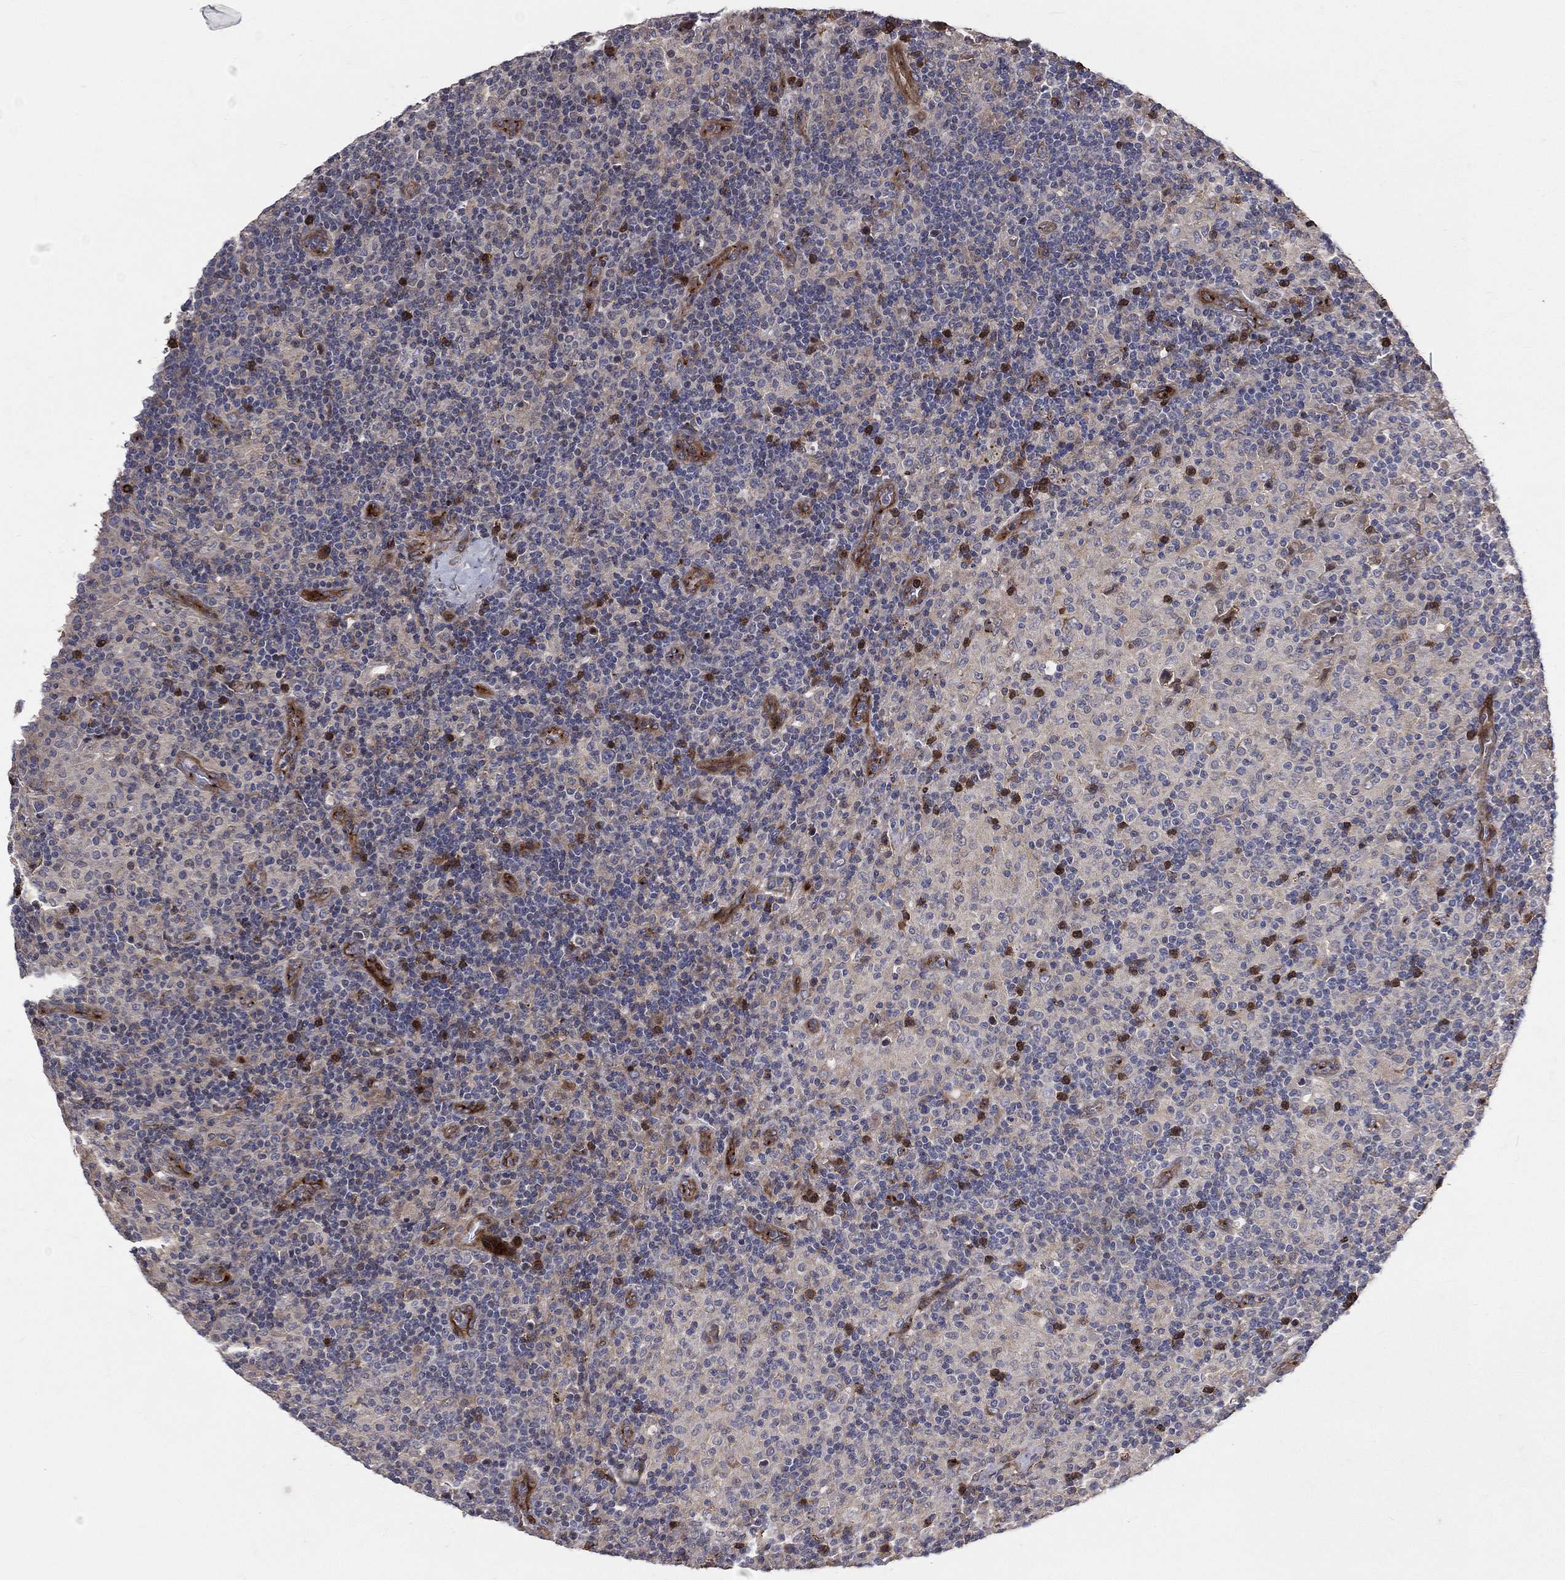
{"staining": {"intensity": "negative", "quantity": "none", "location": "none"}, "tissue": "lymphoma", "cell_type": "Tumor cells", "image_type": "cancer", "snomed": [{"axis": "morphology", "description": "Hodgkin's disease, NOS"}, {"axis": "topography", "description": "Lymph node"}], "caption": "Protein analysis of lymphoma shows no significant positivity in tumor cells.", "gene": "ENTPD1", "patient": {"sex": "male", "age": 70}}